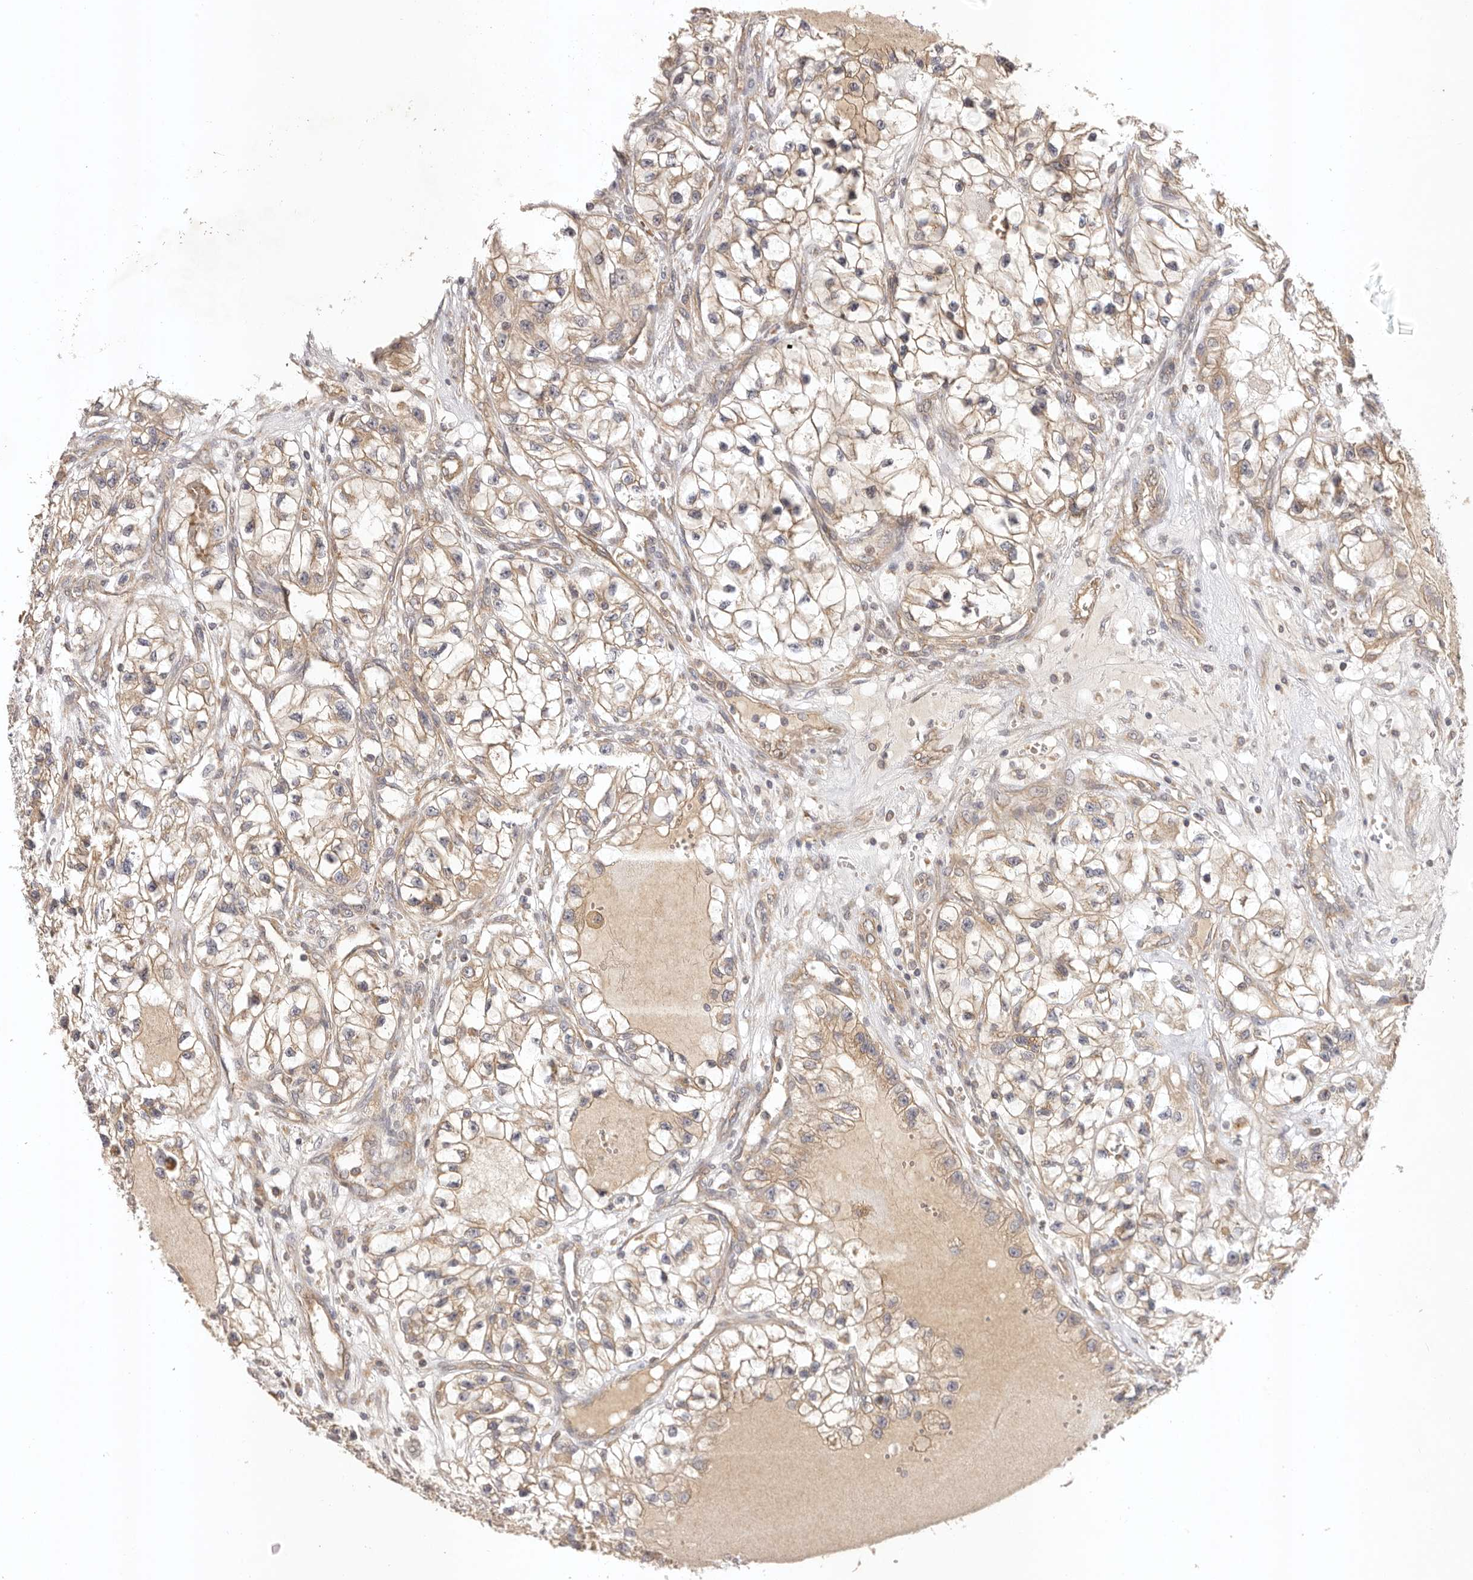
{"staining": {"intensity": "weak", "quantity": ">75%", "location": "cytoplasmic/membranous"}, "tissue": "renal cancer", "cell_type": "Tumor cells", "image_type": "cancer", "snomed": [{"axis": "morphology", "description": "Adenocarcinoma, NOS"}, {"axis": "topography", "description": "Kidney"}], "caption": "Immunohistochemical staining of renal cancer (adenocarcinoma) shows low levels of weak cytoplasmic/membranous staining in approximately >75% of tumor cells. Nuclei are stained in blue.", "gene": "UBR2", "patient": {"sex": "female", "age": 57}}